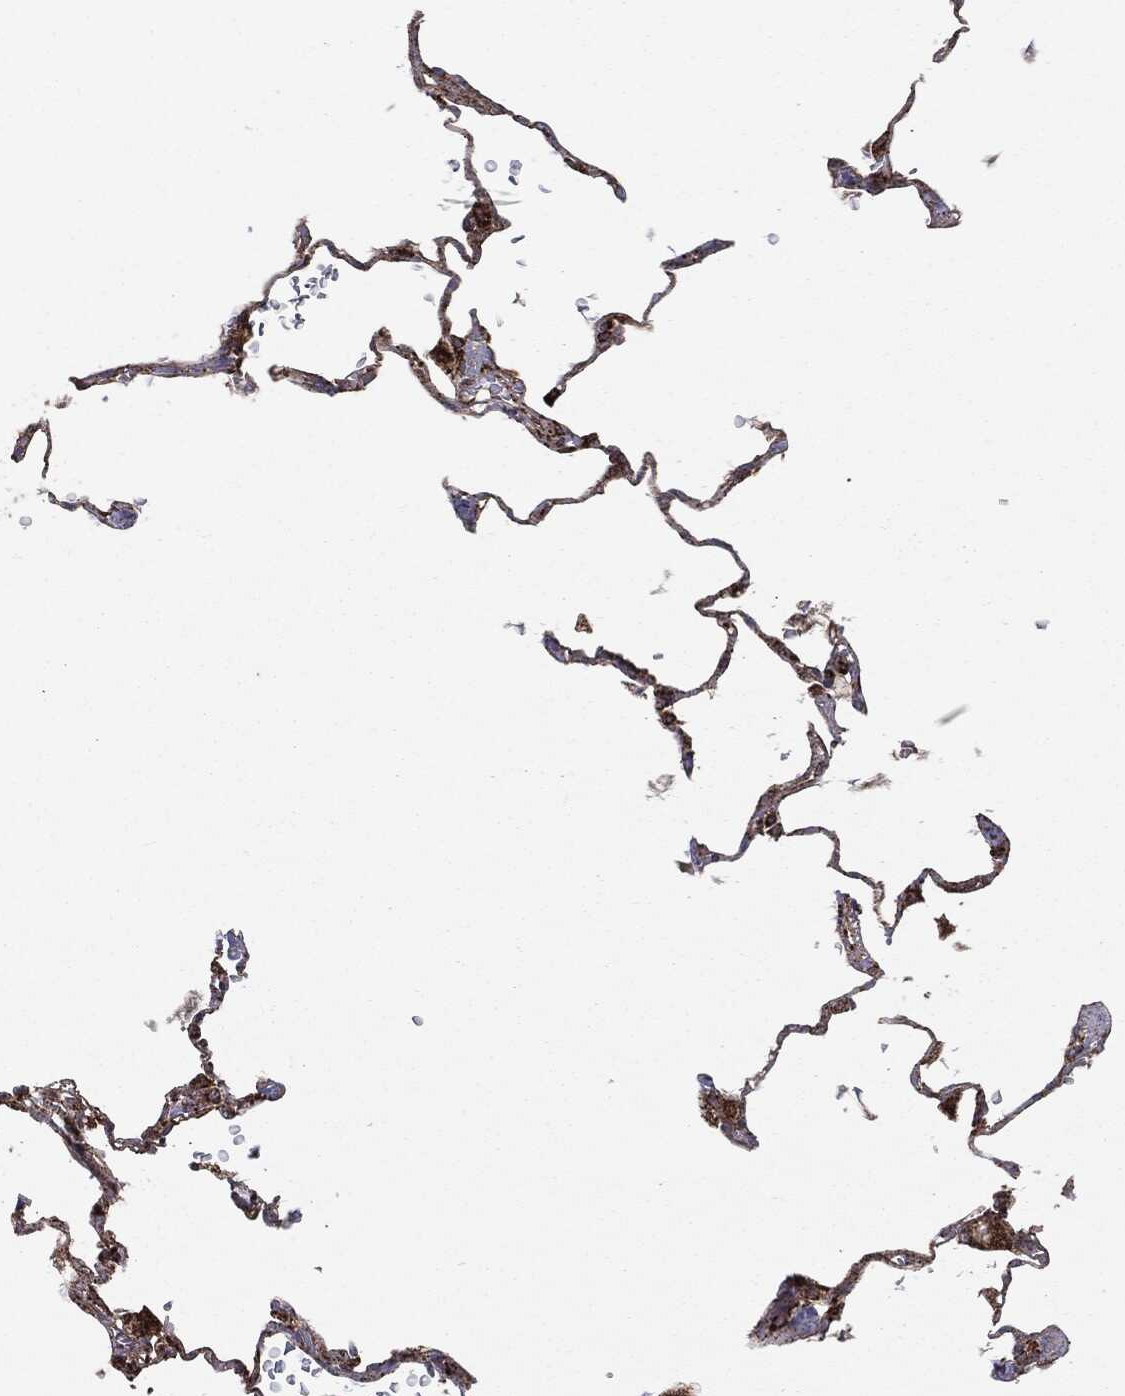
{"staining": {"intensity": "moderate", "quantity": ">75%", "location": "cytoplasmic/membranous"}, "tissue": "lung", "cell_type": "Alveolar cells", "image_type": "normal", "snomed": [{"axis": "morphology", "description": "Normal tissue, NOS"}, {"axis": "morphology", "description": "Adenocarcinoma, metastatic, NOS"}, {"axis": "topography", "description": "Lung"}], "caption": "DAB (3,3'-diaminobenzidine) immunohistochemical staining of benign human lung demonstrates moderate cytoplasmic/membranous protein positivity in about >75% of alveolar cells. (IHC, brightfield microscopy, high magnification).", "gene": "MAP2K1", "patient": {"sex": "male", "age": 45}}